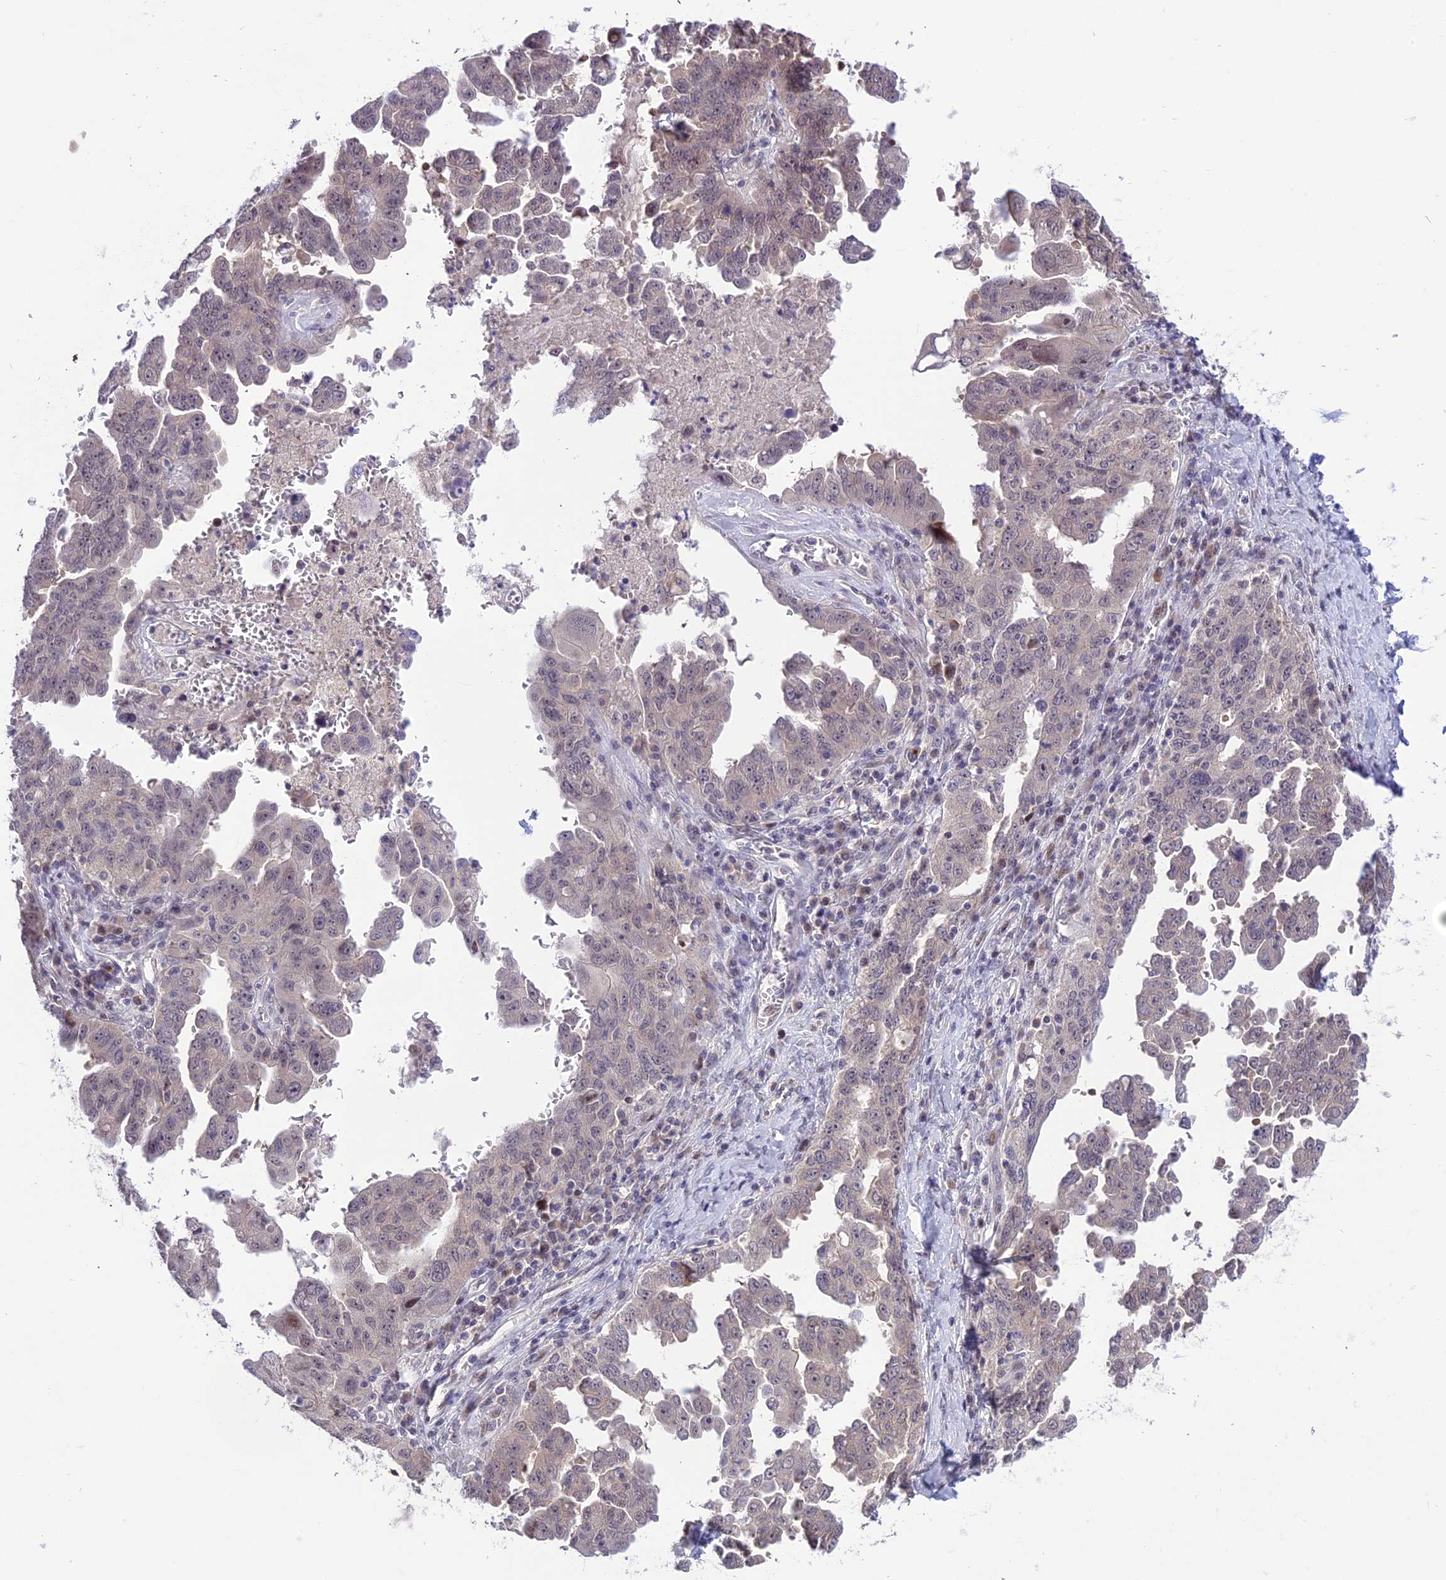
{"staining": {"intensity": "negative", "quantity": "none", "location": "none"}, "tissue": "ovarian cancer", "cell_type": "Tumor cells", "image_type": "cancer", "snomed": [{"axis": "morphology", "description": "Carcinoma, endometroid"}, {"axis": "topography", "description": "Ovary"}], "caption": "Immunohistochemical staining of endometroid carcinoma (ovarian) shows no significant expression in tumor cells. (IHC, brightfield microscopy, high magnification).", "gene": "ZNF837", "patient": {"sex": "female", "age": 62}}